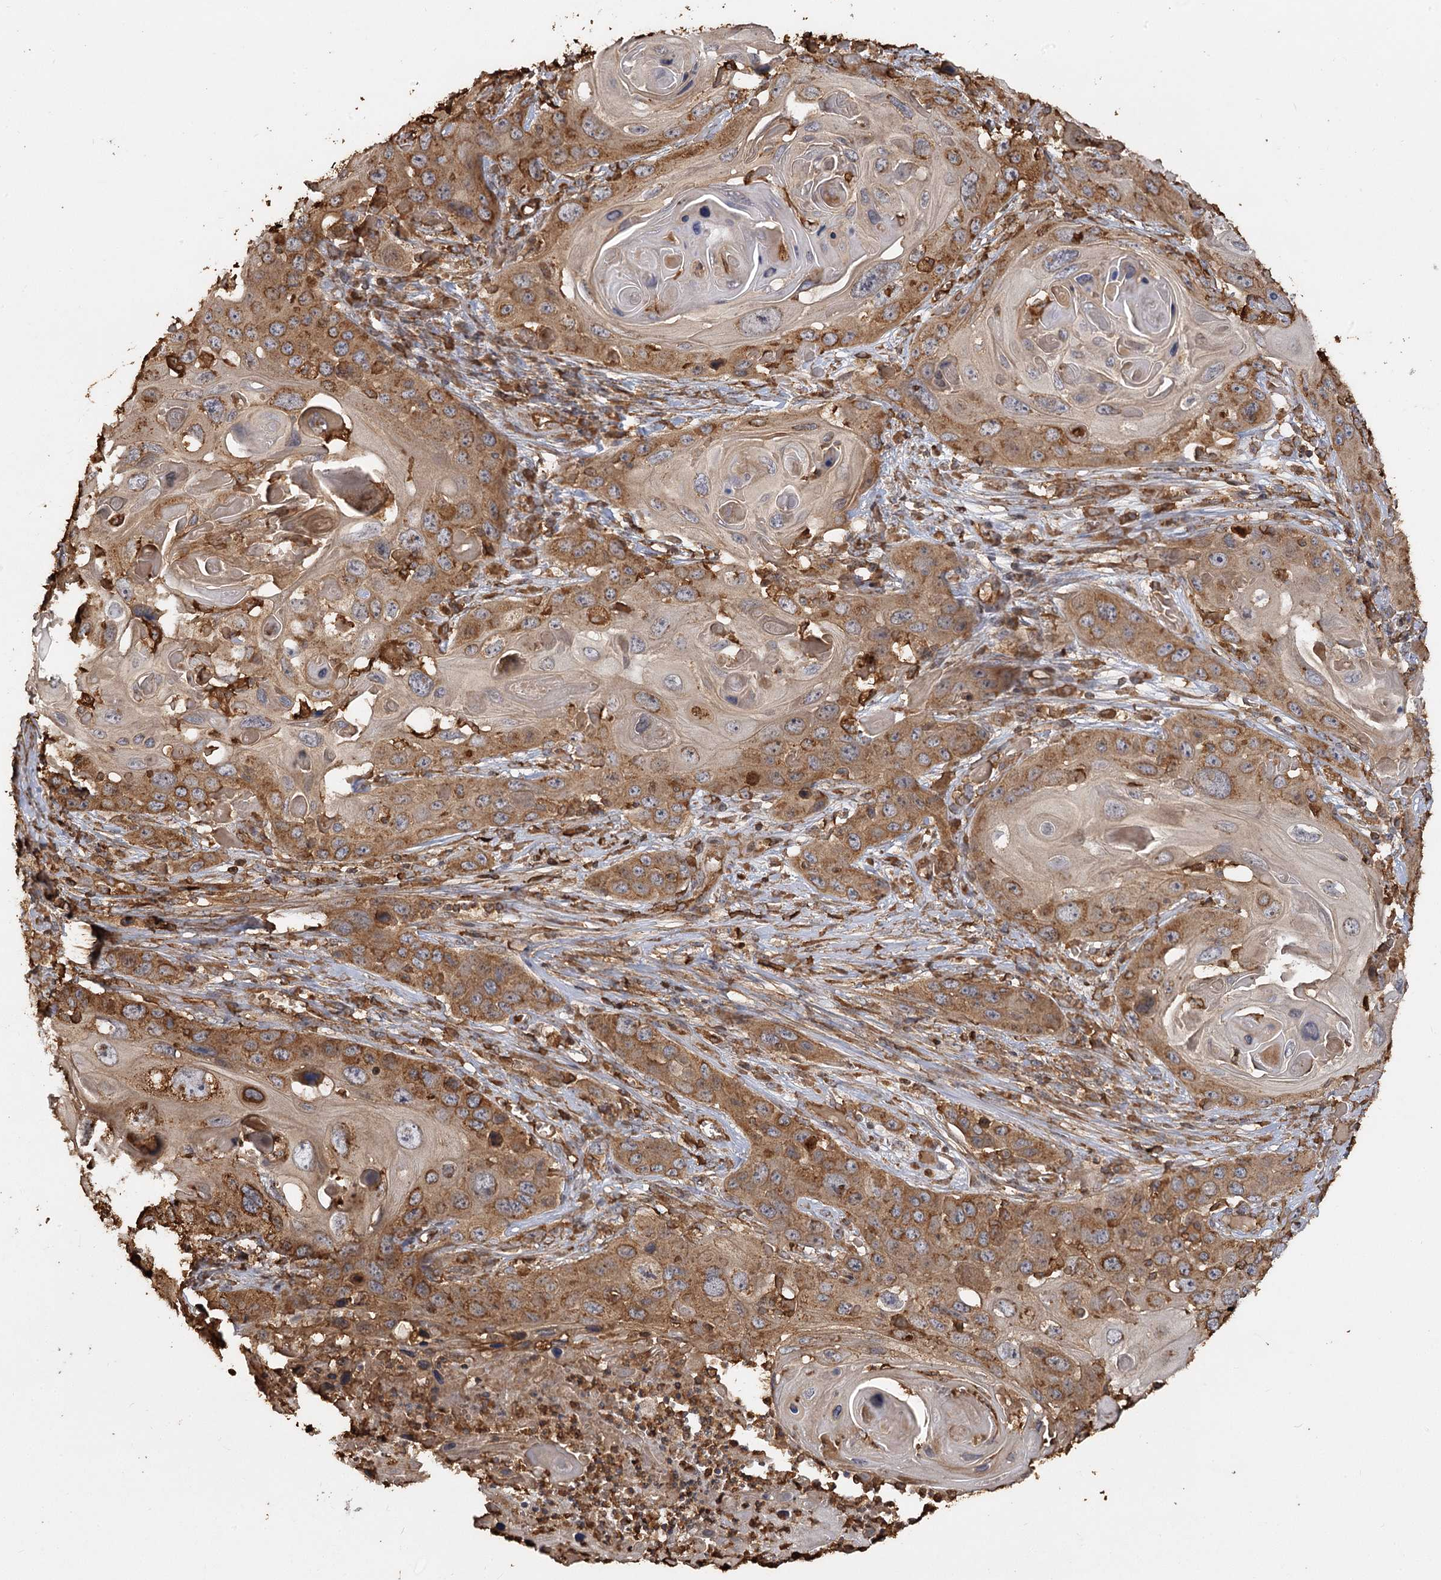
{"staining": {"intensity": "moderate", "quantity": ">75%", "location": "cytoplasmic/membranous"}, "tissue": "skin cancer", "cell_type": "Tumor cells", "image_type": "cancer", "snomed": [{"axis": "morphology", "description": "Squamous cell carcinoma, NOS"}, {"axis": "topography", "description": "Skin"}], "caption": "Protein staining demonstrates moderate cytoplasmic/membranous expression in about >75% of tumor cells in skin cancer (squamous cell carcinoma).", "gene": "PIK3C2A", "patient": {"sex": "male", "age": 55}}